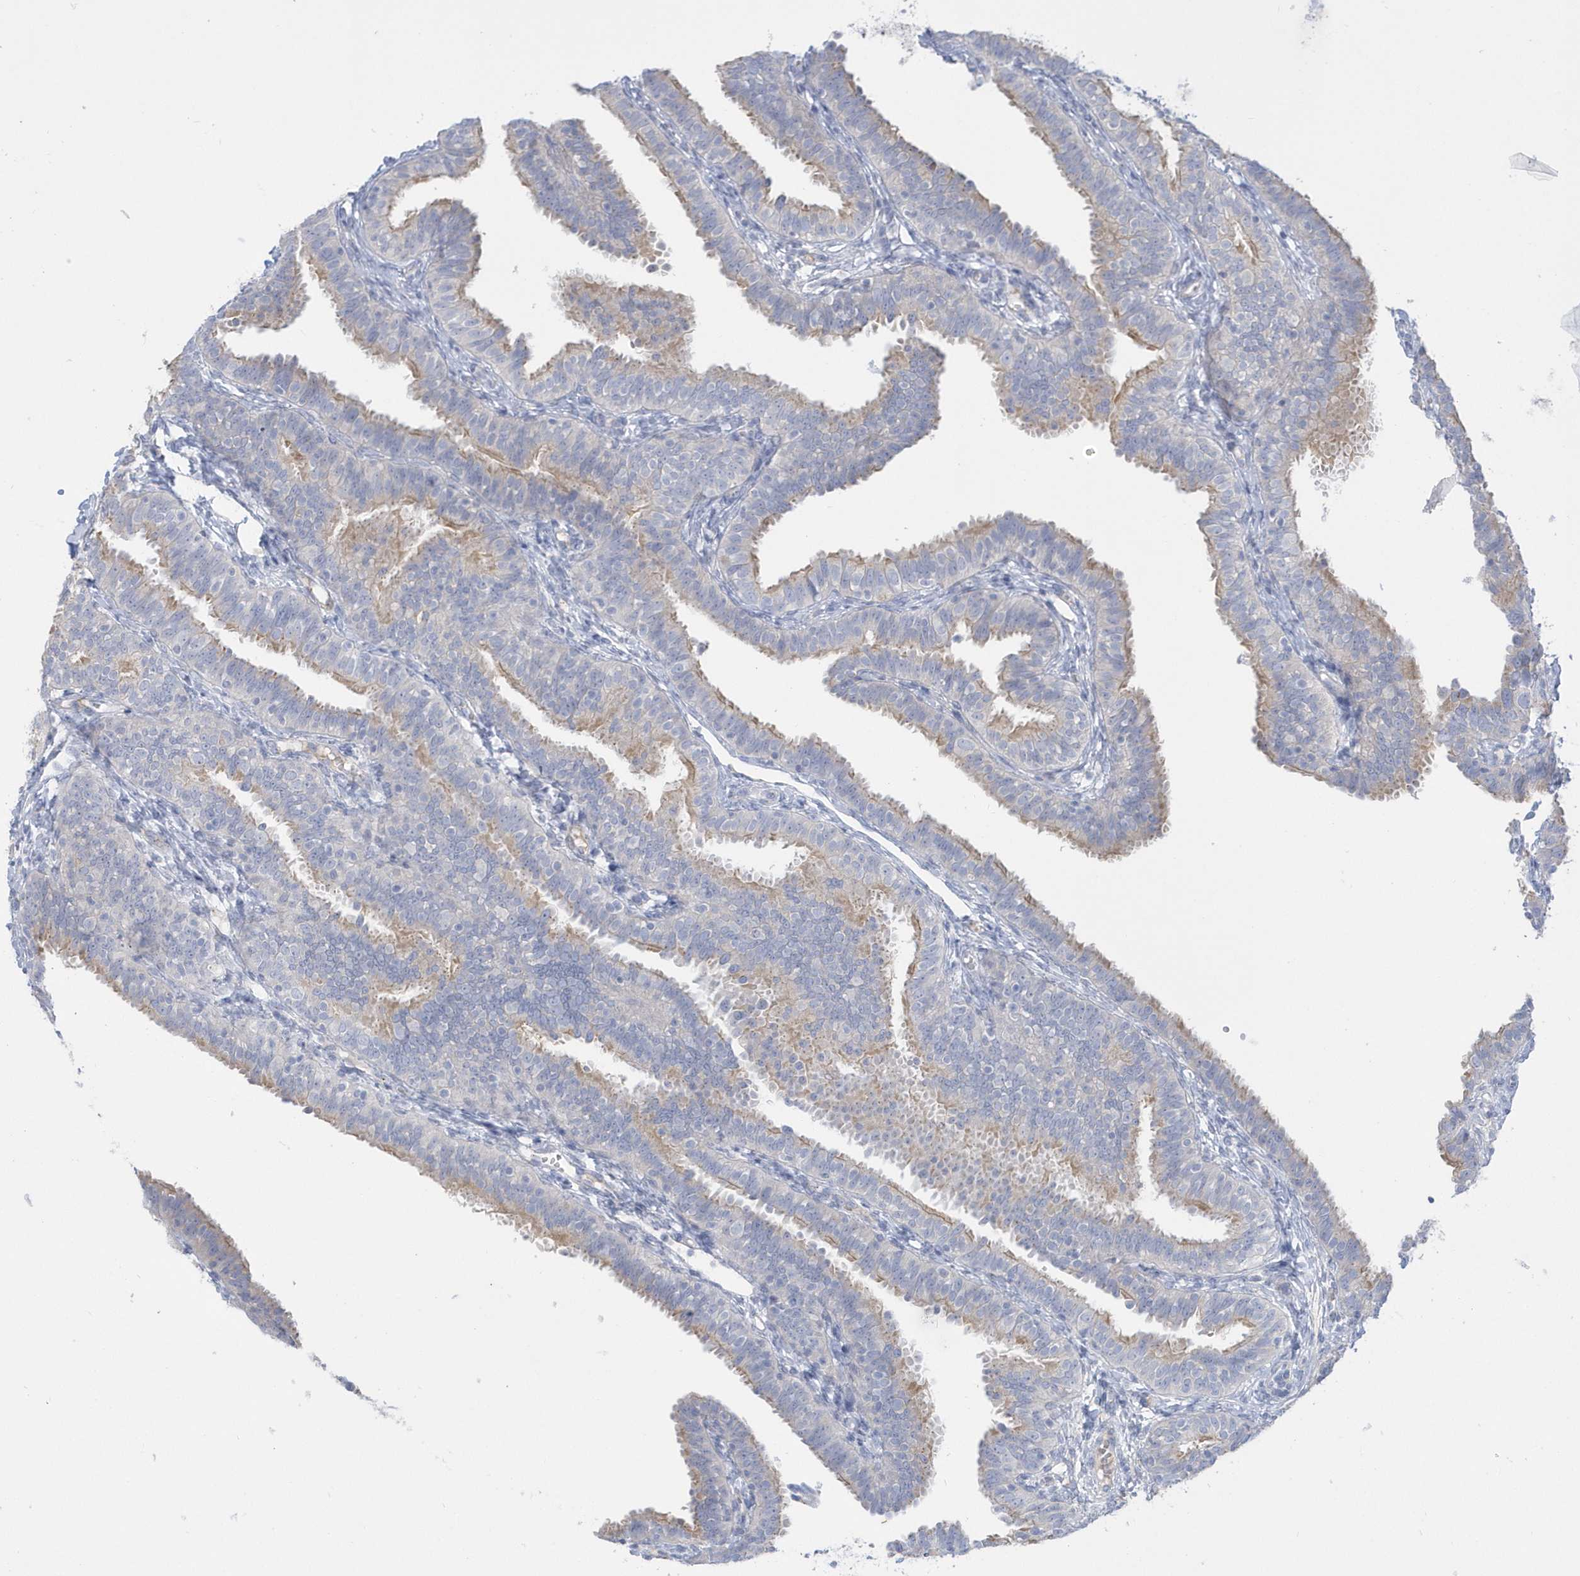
{"staining": {"intensity": "weak", "quantity": "25%-75%", "location": "cytoplasmic/membranous"}, "tissue": "fallopian tube", "cell_type": "Glandular cells", "image_type": "normal", "snomed": [{"axis": "morphology", "description": "Normal tissue, NOS"}, {"axis": "topography", "description": "Fallopian tube"}], "caption": "Brown immunohistochemical staining in unremarkable fallopian tube displays weak cytoplasmic/membranous expression in approximately 25%-75% of glandular cells. Using DAB (3,3'-diaminobenzidine) (brown) and hematoxylin (blue) stains, captured at high magnification using brightfield microscopy.", "gene": "SEMA3D", "patient": {"sex": "female", "age": 35}}